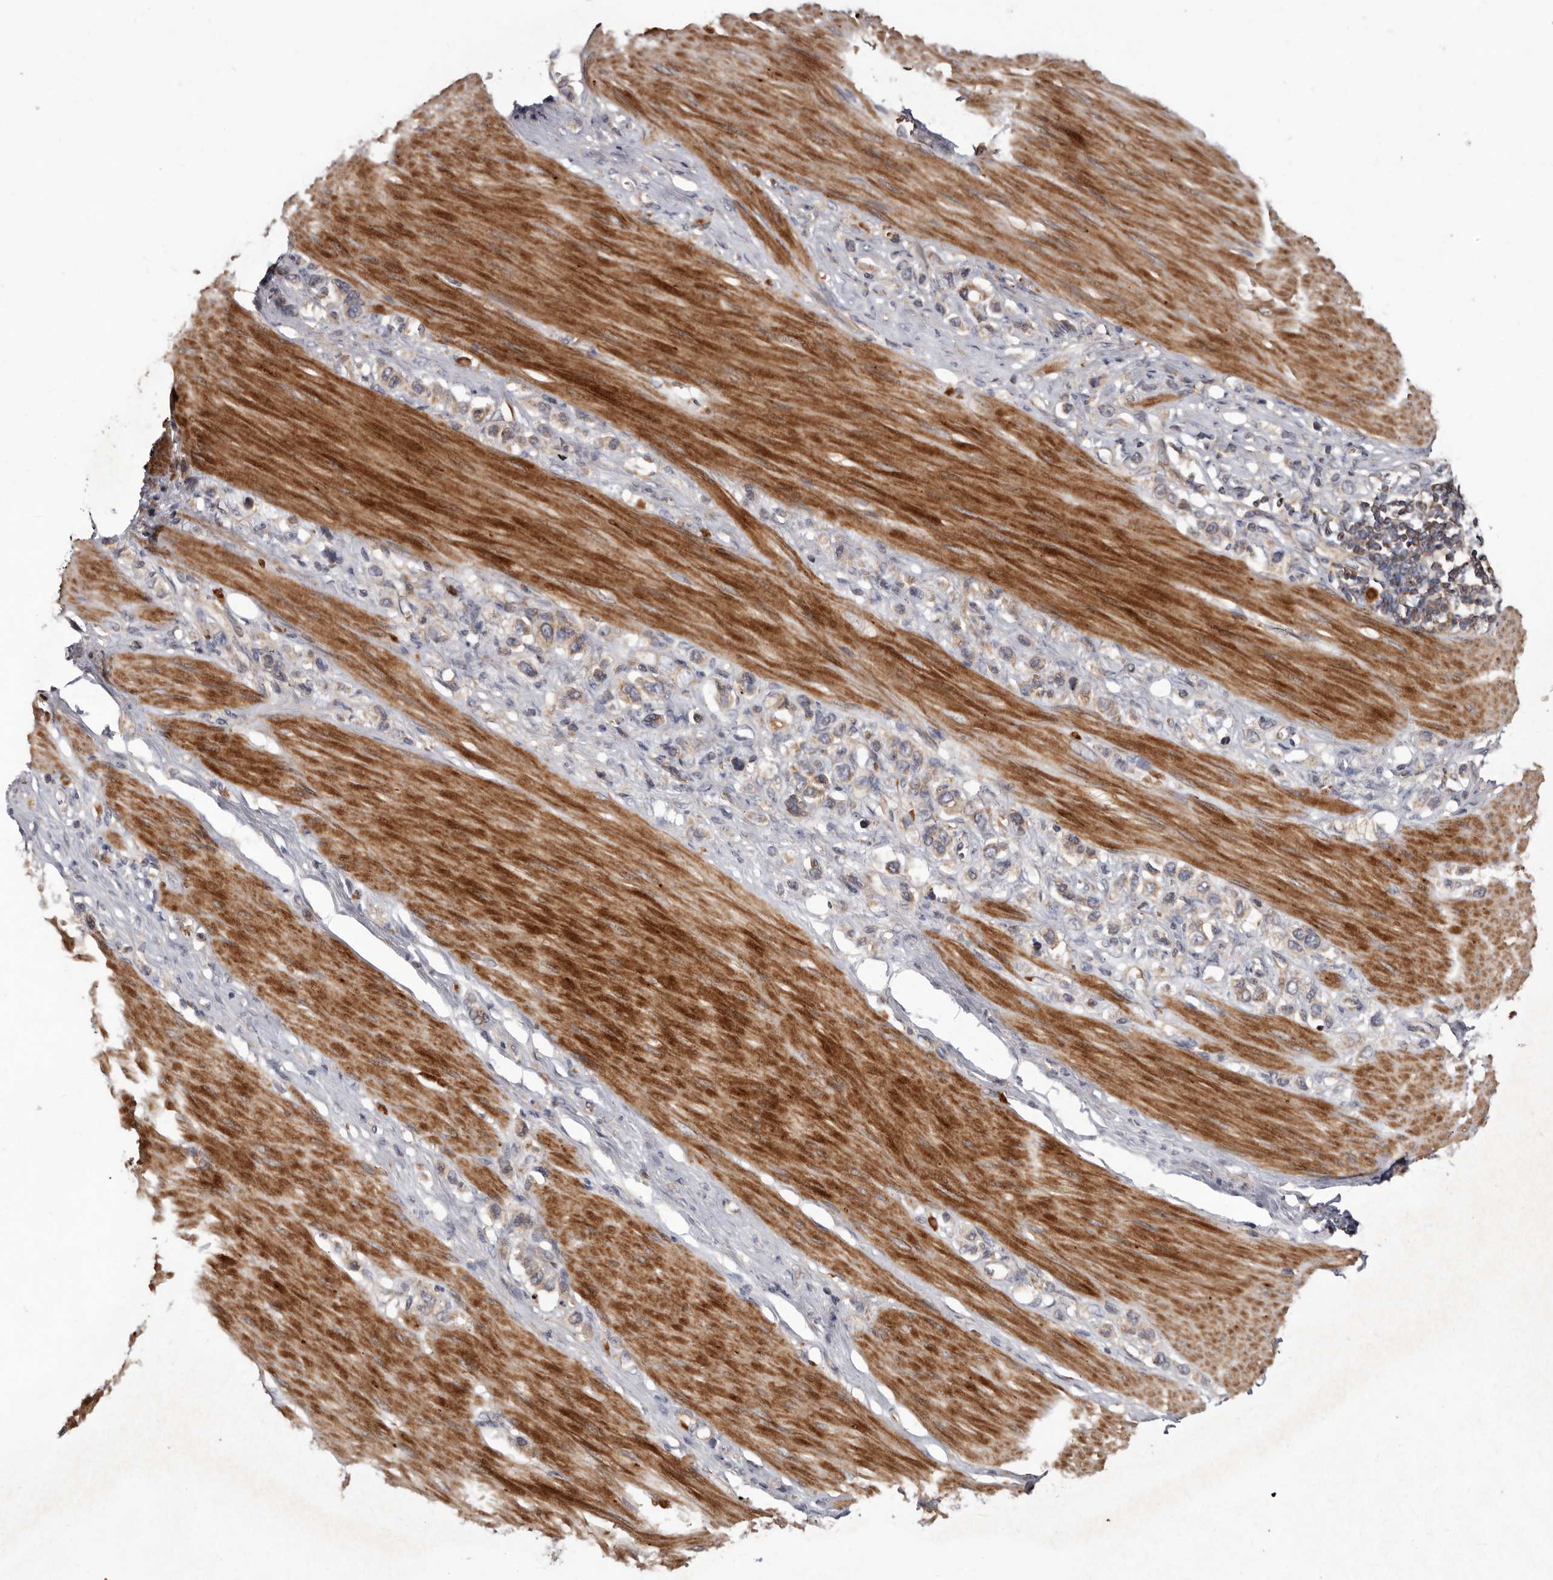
{"staining": {"intensity": "weak", "quantity": ">75%", "location": "cytoplasmic/membranous"}, "tissue": "stomach cancer", "cell_type": "Tumor cells", "image_type": "cancer", "snomed": [{"axis": "morphology", "description": "Adenocarcinoma, NOS"}, {"axis": "topography", "description": "Stomach"}], "caption": "Immunohistochemical staining of human stomach cancer exhibits low levels of weak cytoplasmic/membranous protein expression in about >75% of tumor cells.", "gene": "GOT1L1", "patient": {"sex": "female", "age": 65}}